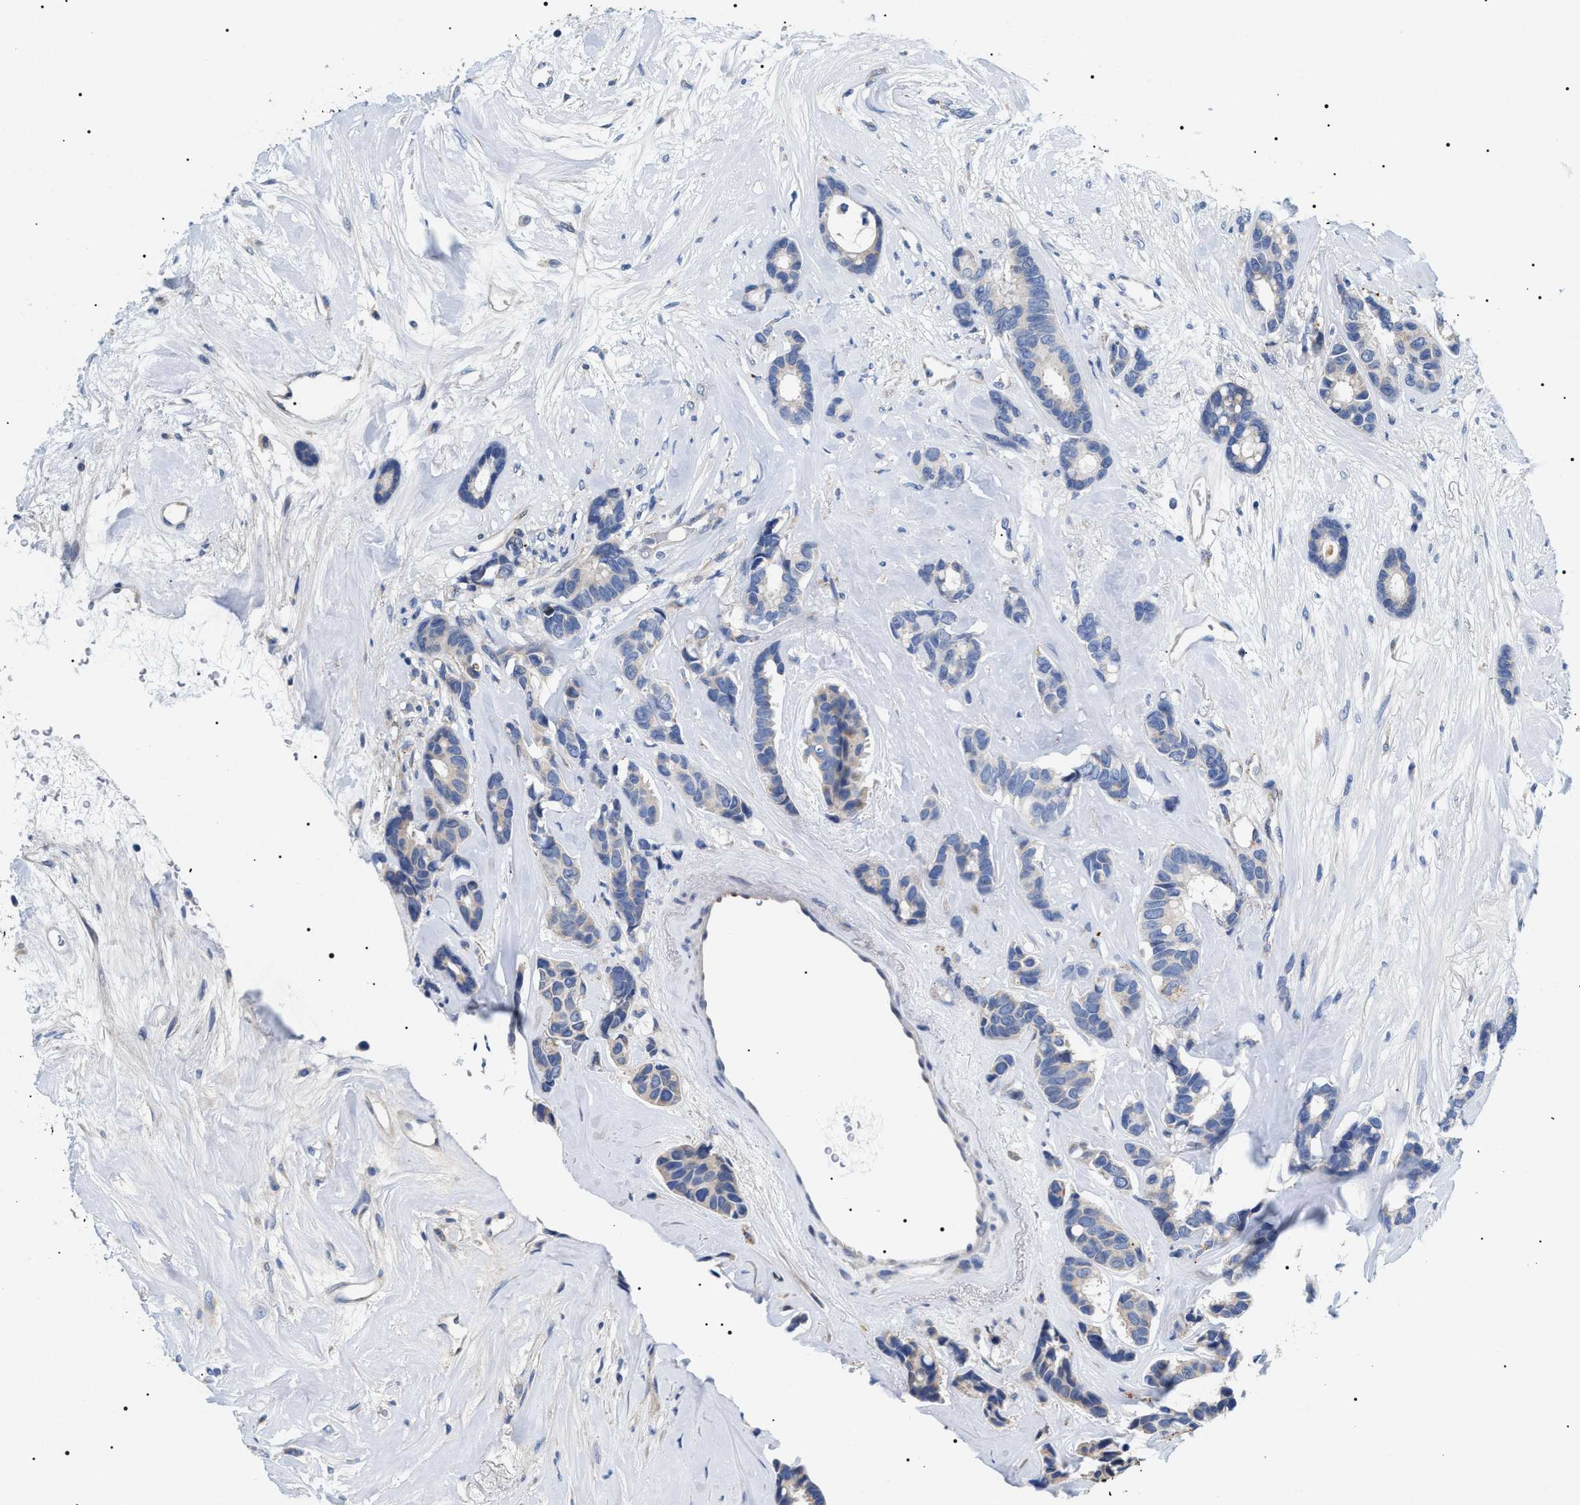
{"staining": {"intensity": "negative", "quantity": "none", "location": "none"}, "tissue": "breast cancer", "cell_type": "Tumor cells", "image_type": "cancer", "snomed": [{"axis": "morphology", "description": "Duct carcinoma"}, {"axis": "topography", "description": "Breast"}], "caption": "DAB immunohistochemical staining of human breast infiltrating ductal carcinoma demonstrates no significant positivity in tumor cells. Brightfield microscopy of immunohistochemistry stained with DAB (brown) and hematoxylin (blue), captured at high magnification.", "gene": "TMEM222", "patient": {"sex": "female", "age": 87}}